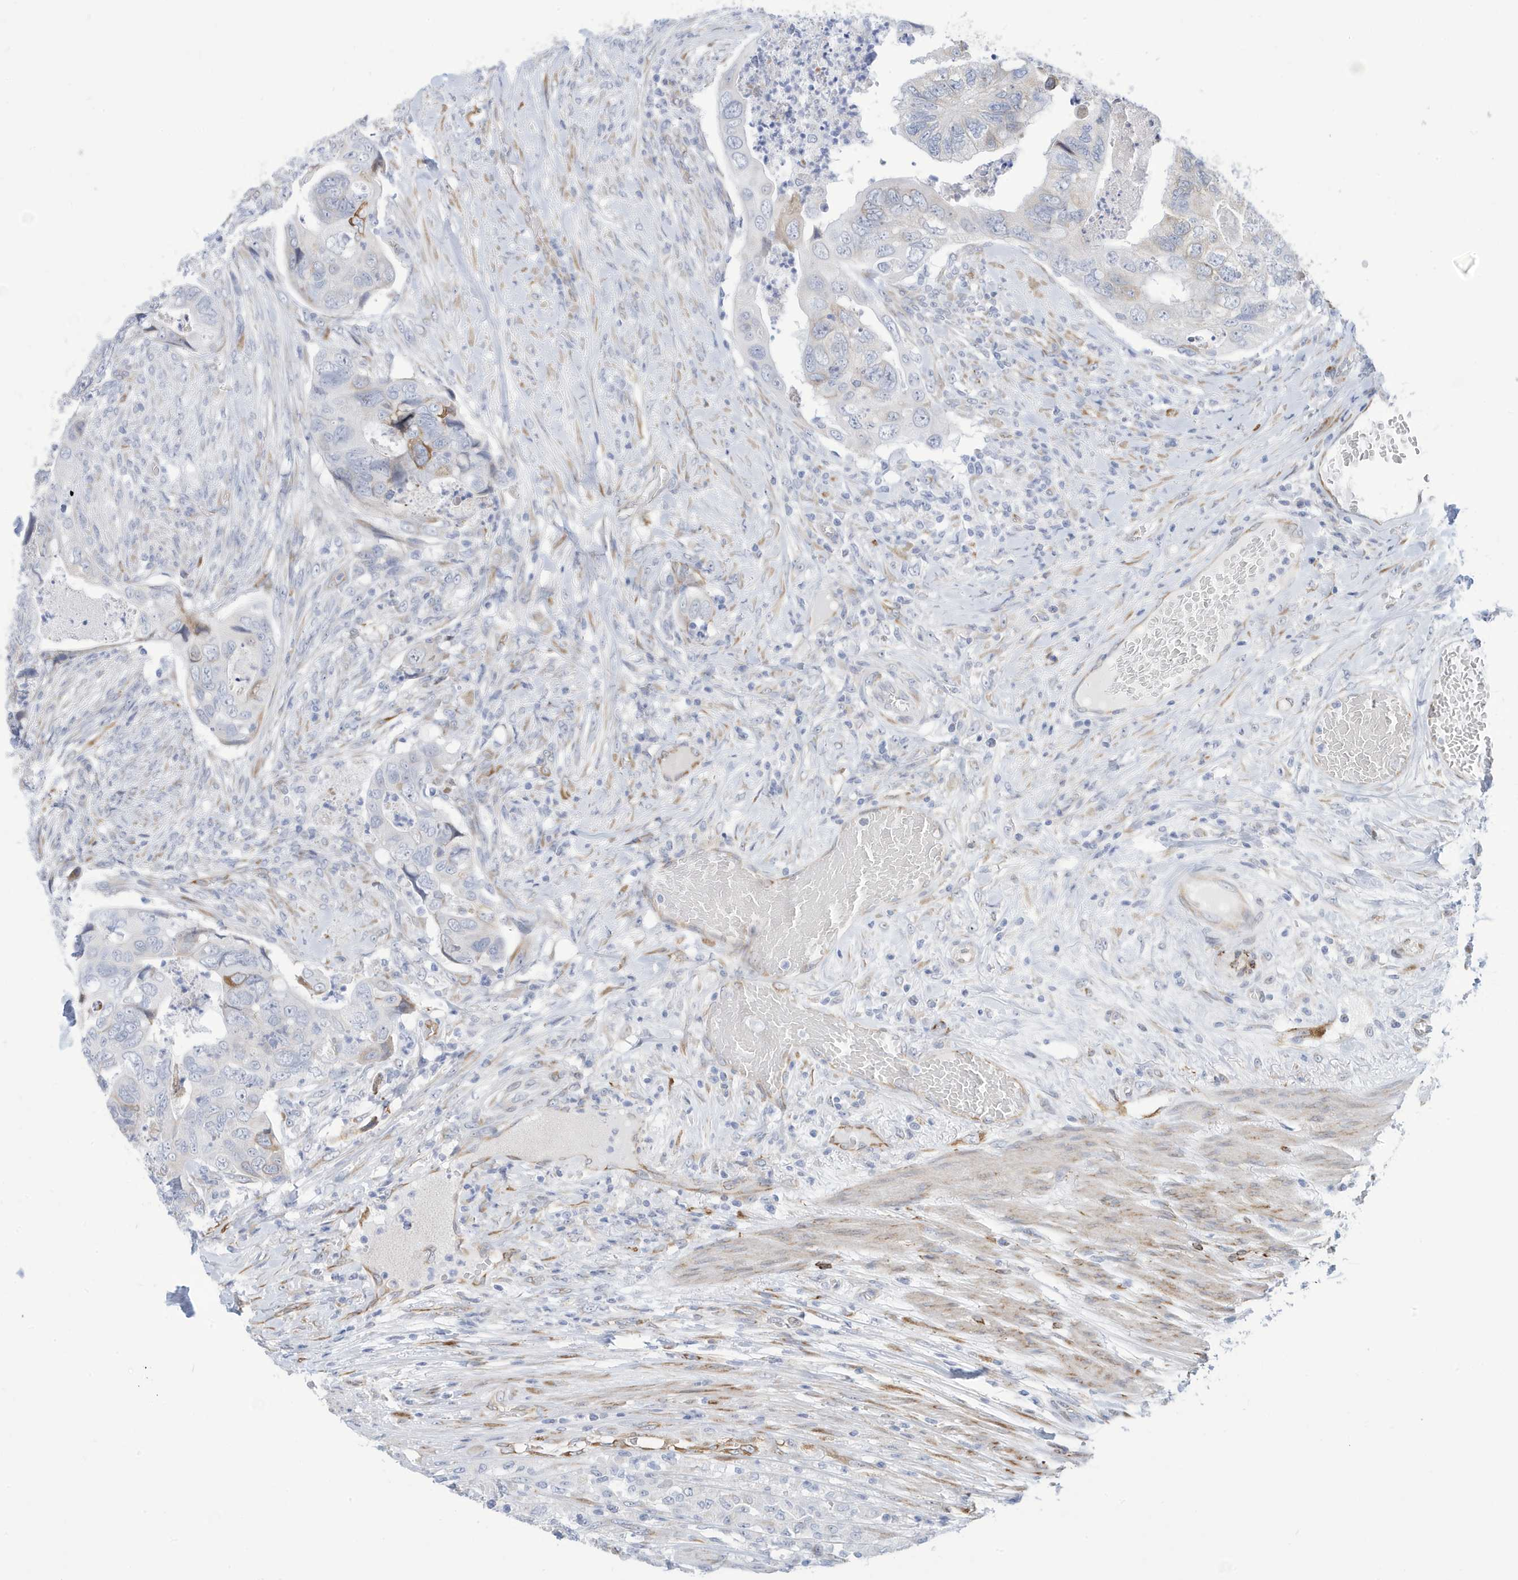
{"staining": {"intensity": "moderate", "quantity": "<25%", "location": "cytoplasmic/membranous"}, "tissue": "colorectal cancer", "cell_type": "Tumor cells", "image_type": "cancer", "snomed": [{"axis": "morphology", "description": "Adenocarcinoma, NOS"}, {"axis": "topography", "description": "Rectum"}], "caption": "A histopathology image of human adenocarcinoma (colorectal) stained for a protein displays moderate cytoplasmic/membranous brown staining in tumor cells.", "gene": "SEMA3F", "patient": {"sex": "male", "age": 63}}